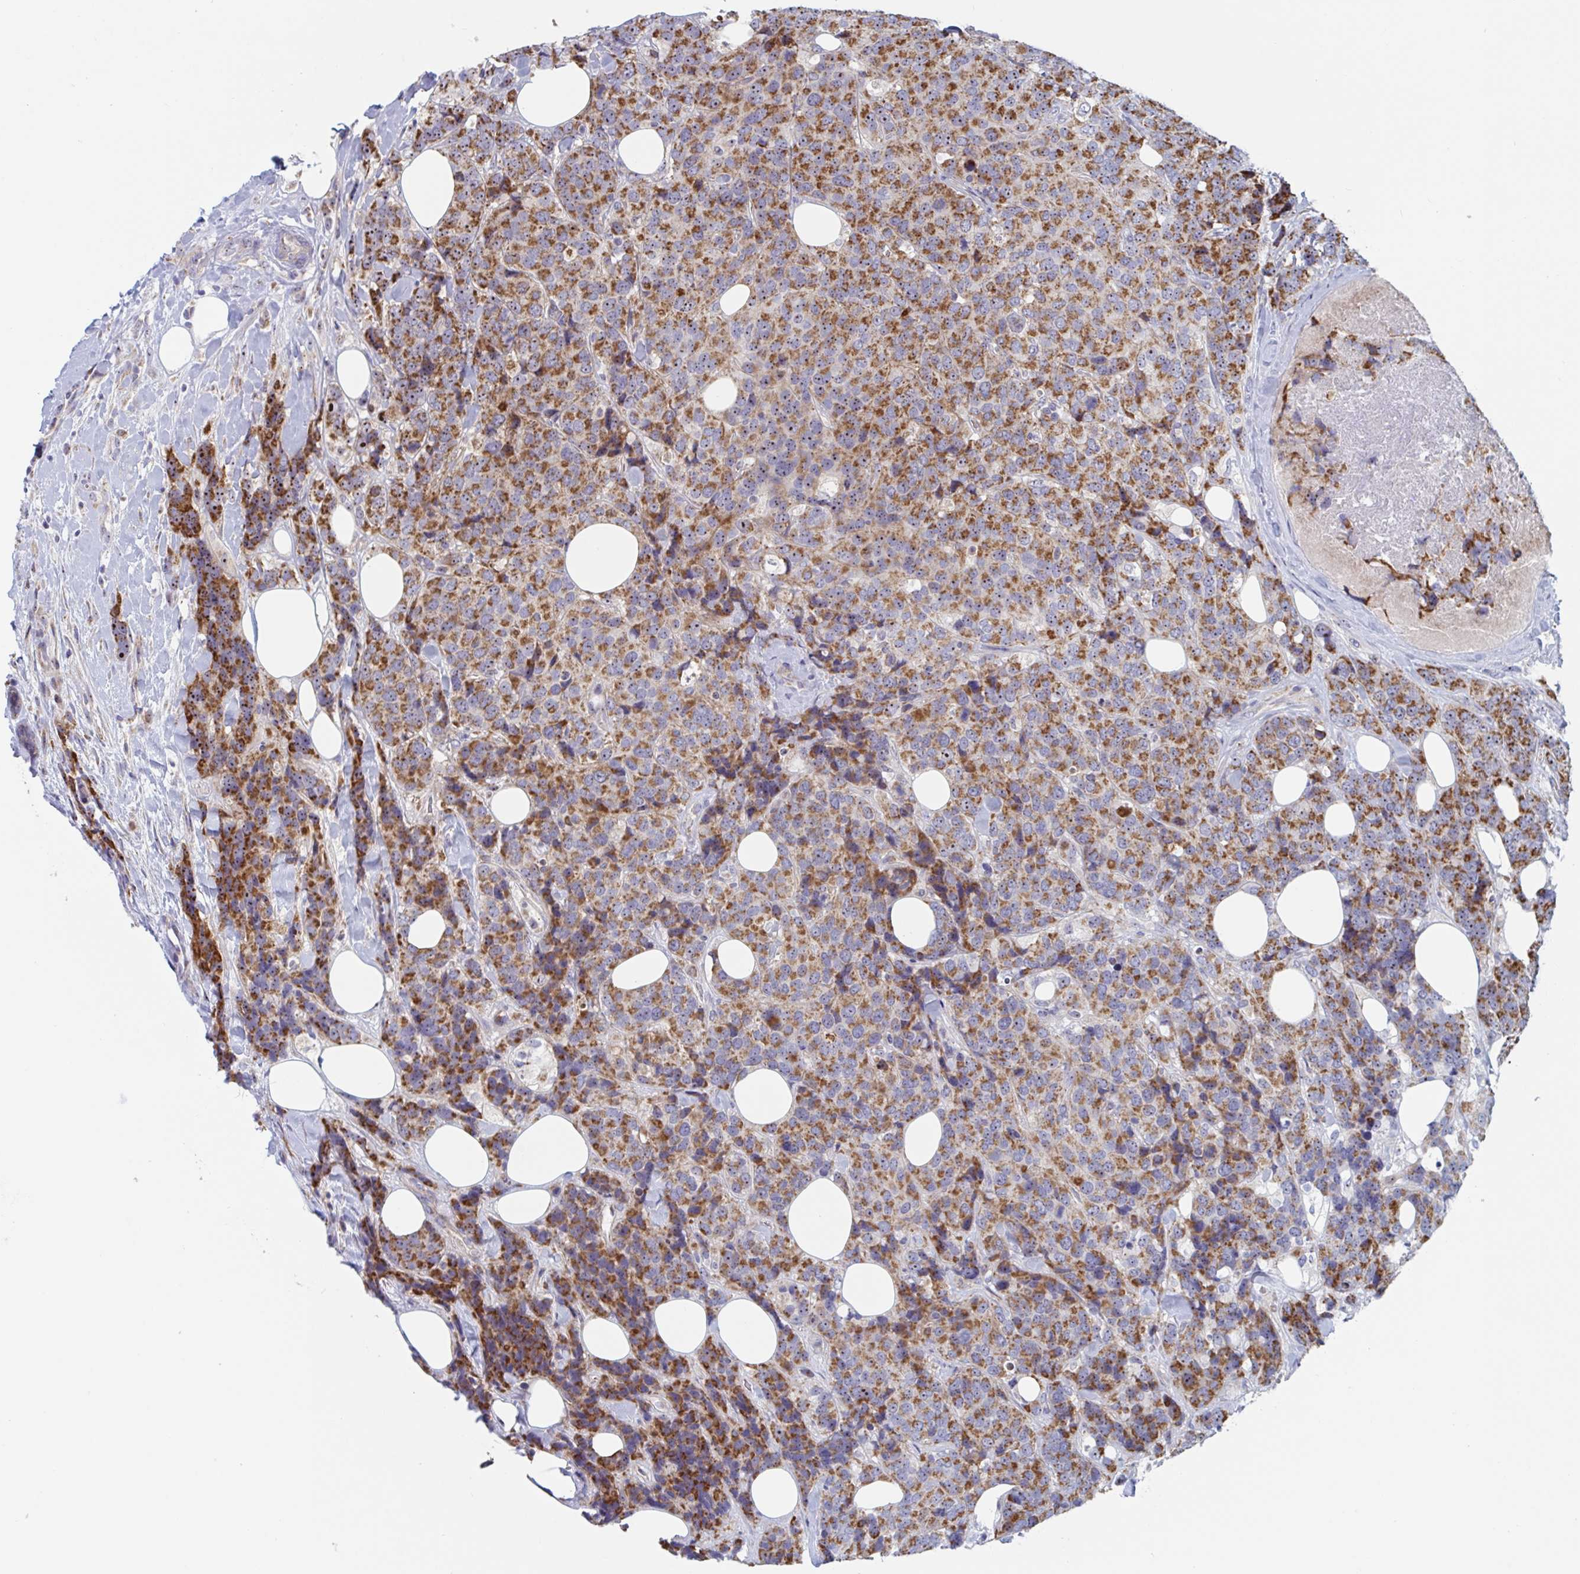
{"staining": {"intensity": "strong", "quantity": ">75%", "location": "cytoplasmic/membranous,nuclear"}, "tissue": "breast cancer", "cell_type": "Tumor cells", "image_type": "cancer", "snomed": [{"axis": "morphology", "description": "Lobular carcinoma"}, {"axis": "topography", "description": "Breast"}], "caption": "Immunohistochemistry photomicrograph of neoplastic tissue: human breast lobular carcinoma stained using immunohistochemistry (IHC) demonstrates high levels of strong protein expression localized specifically in the cytoplasmic/membranous and nuclear of tumor cells, appearing as a cytoplasmic/membranous and nuclear brown color.", "gene": "MRPL53", "patient": {"sex": "female", "age": 59}}